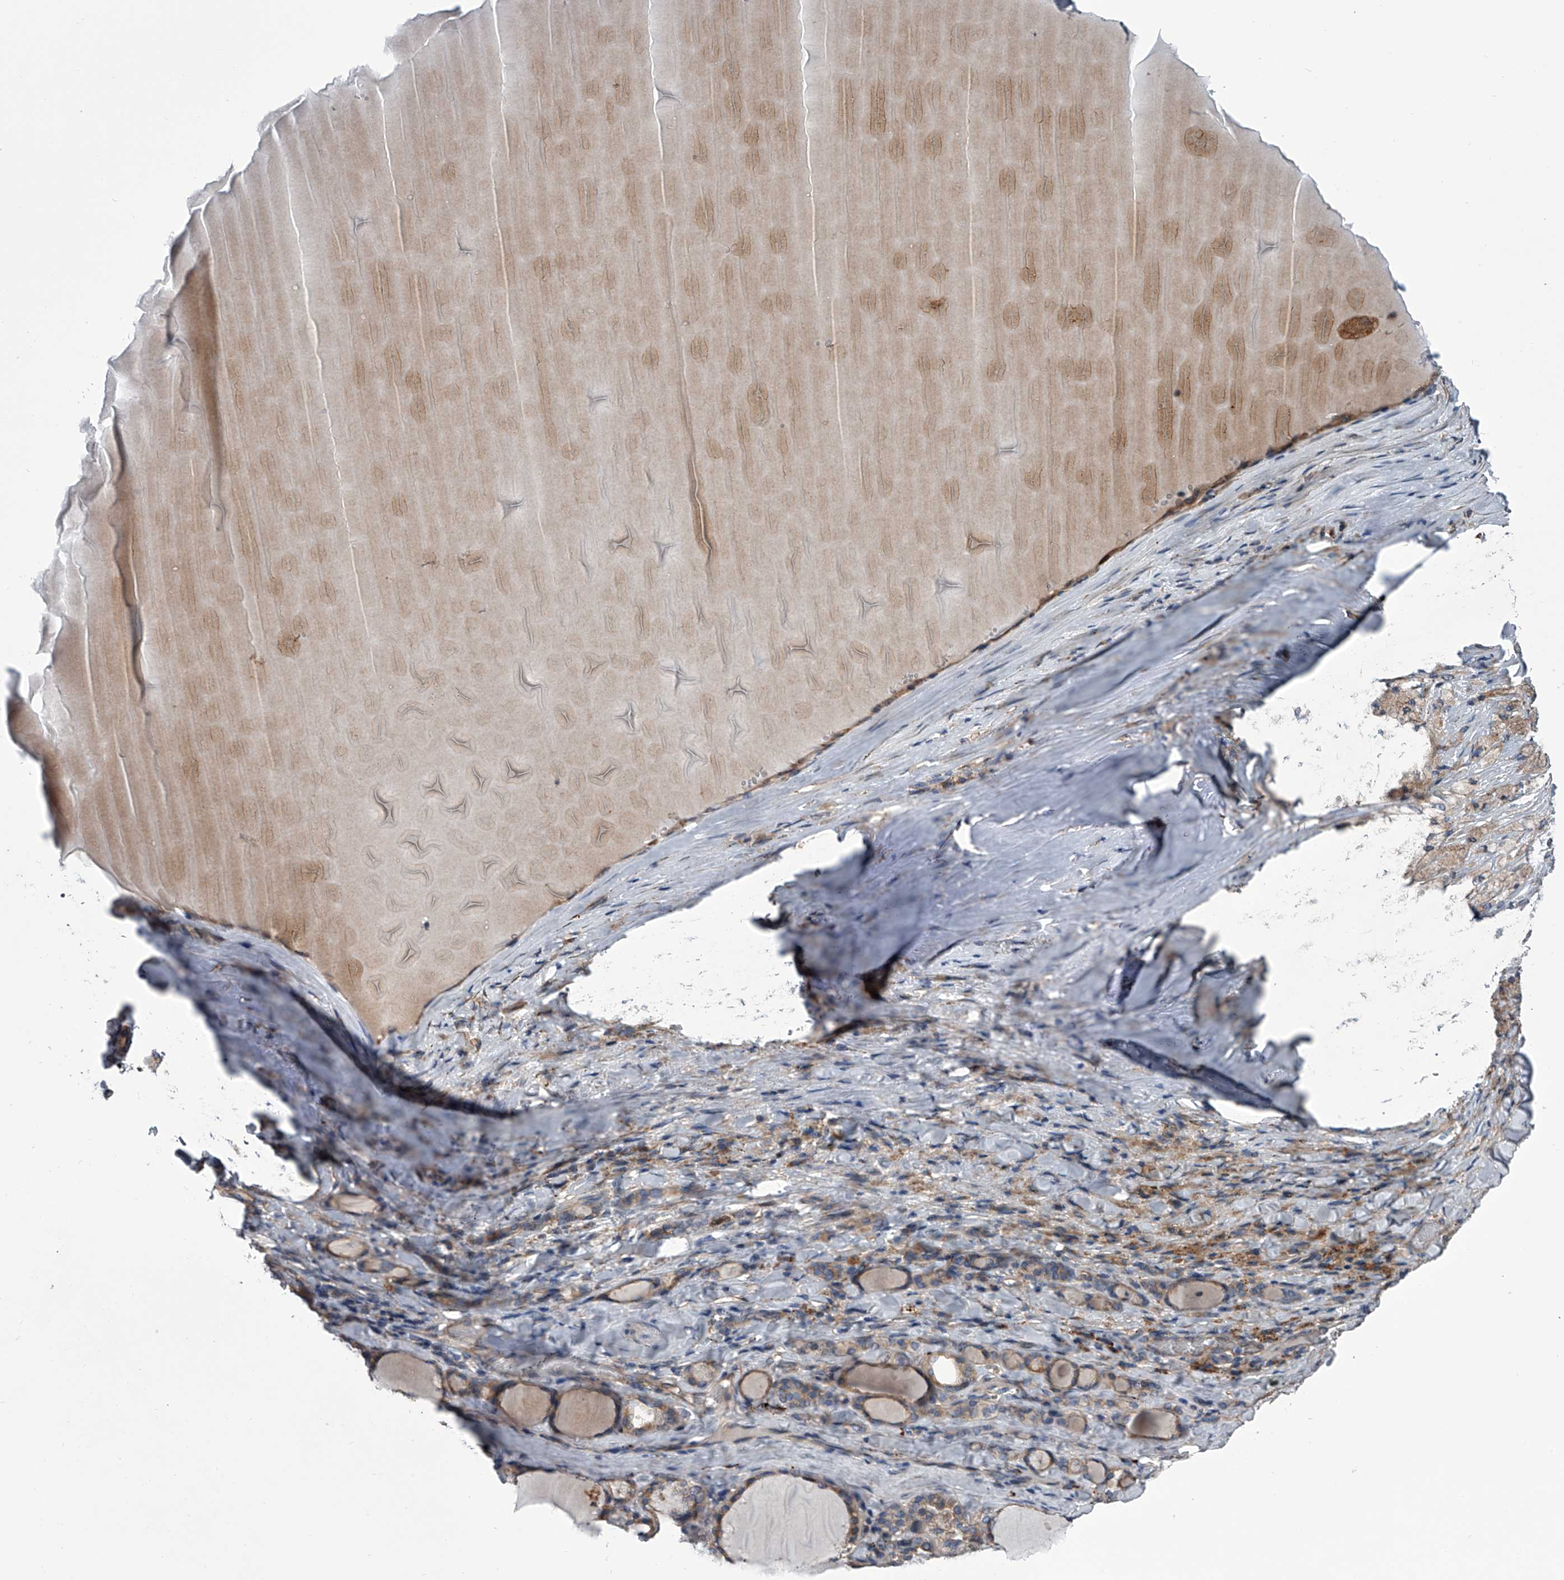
{"staining": {"intensity": "moderate", "quantity": "25%-75%", "location": "cytoplasmic/membranous"}, "tissue": "thyroid gland", "cell_type": "Glandular cells", "image_type": "normal", "snomed": [{"axis": "morphology", "description": "Normal tissue, NOS"}, {"axis": "topography", "description": "Thyroid gland"}], "caption": "Brown immunohistochemical staining in benign human thyroid gland exhibits moderate cytoplasmic/membranous expression in about 25%-75% of glandular cells. The protein is stained brown, and the nuclei are stained in blue (DAB (3,3'-diaminobenzidine) IHC with brightfield microscopy, high magnification).", "gene": "ABCG1", "patient": {"sex": "female", "age": 22}}